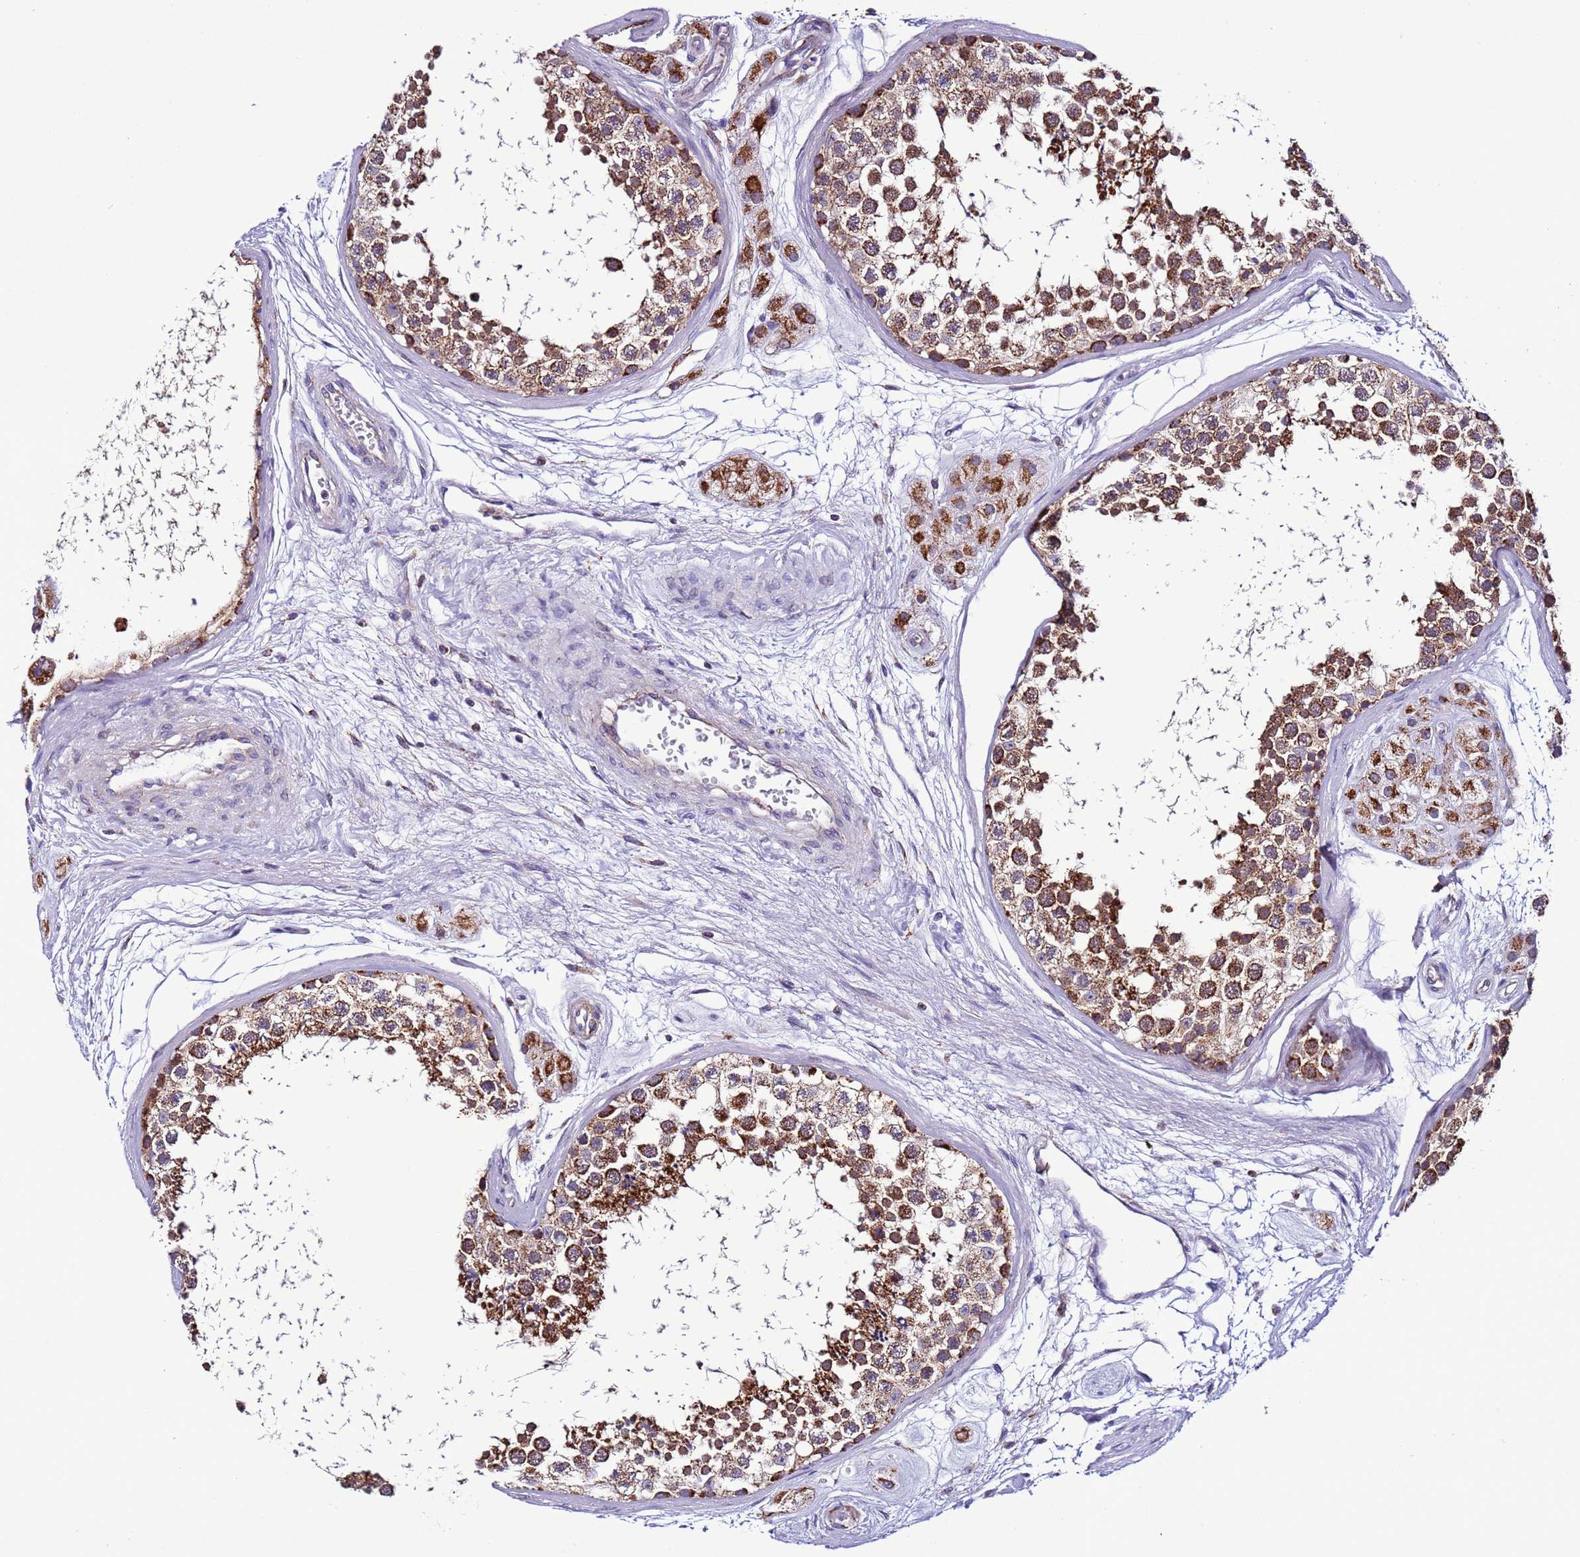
{"staining": {"intensity": "strong", "quantity": ">75%", "location": "cytoplasmic/membranous"}, "tissue": "testis", "cell_type": "Cells in seminiferous ducts", "image_type": "normal", "snomed": [{"axis": "morphology", "description": "Normal tissue, NOS"}, {"axis": "topography", "description": "Testis"}], "caption": "A high amount of strong cytoplasmic/membranous staining is identified in about >75% of cells in seminiferous ducts in normal testis. (DAB (3,3'-diaminobenzidine) IHC with brightfield microscopy, high magnification).", "gene": "UEVLD", "patient": {"sex": "male", "age": 56}}